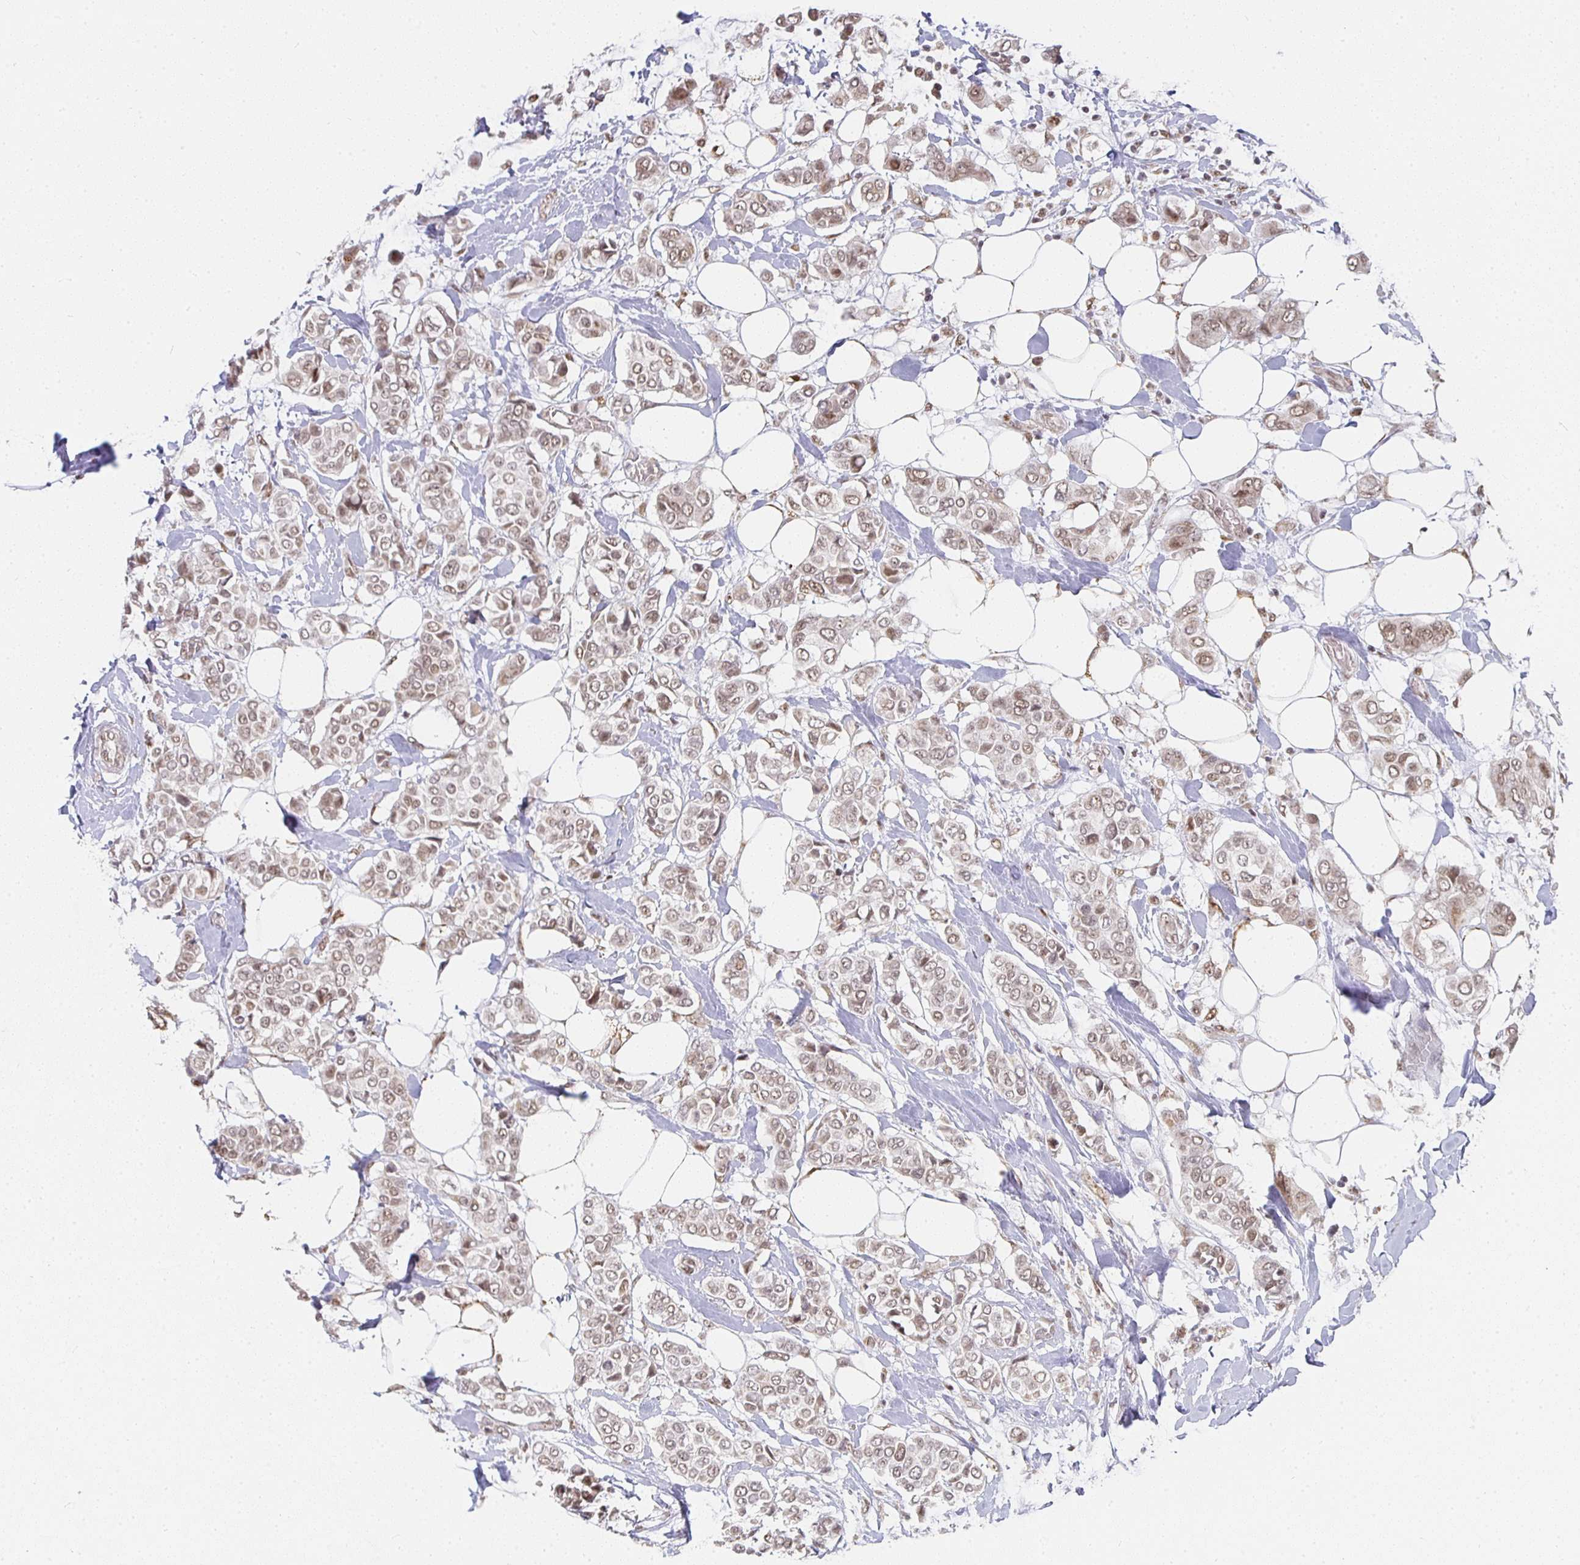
{"staining": {"intensity": "weak", "quantity": ">75%", "location": "nuclear"}, "tissue": "breast cancer", "cell_type": "Tumor cells", "image_type": "cancer", "snomed": [{"axis": "morphology", "description": "Lobular carcinoma"}, {"axis": "topography", "description": "Breast"}], "caption": "IHC staining of breast cancer (lobular carcinoma), which shows low levels of weak nuclear staining in about >75% of tumor cells indicating weak nuclear protein staining. The staining was performed using DAB (3,3'-diaminobenzidine) (brown) for protein detection and nuclei were counterstained in hematoxylin (blue).", "gene": "SMARCA2", "patient": {"sex": "female", "age": 51}}